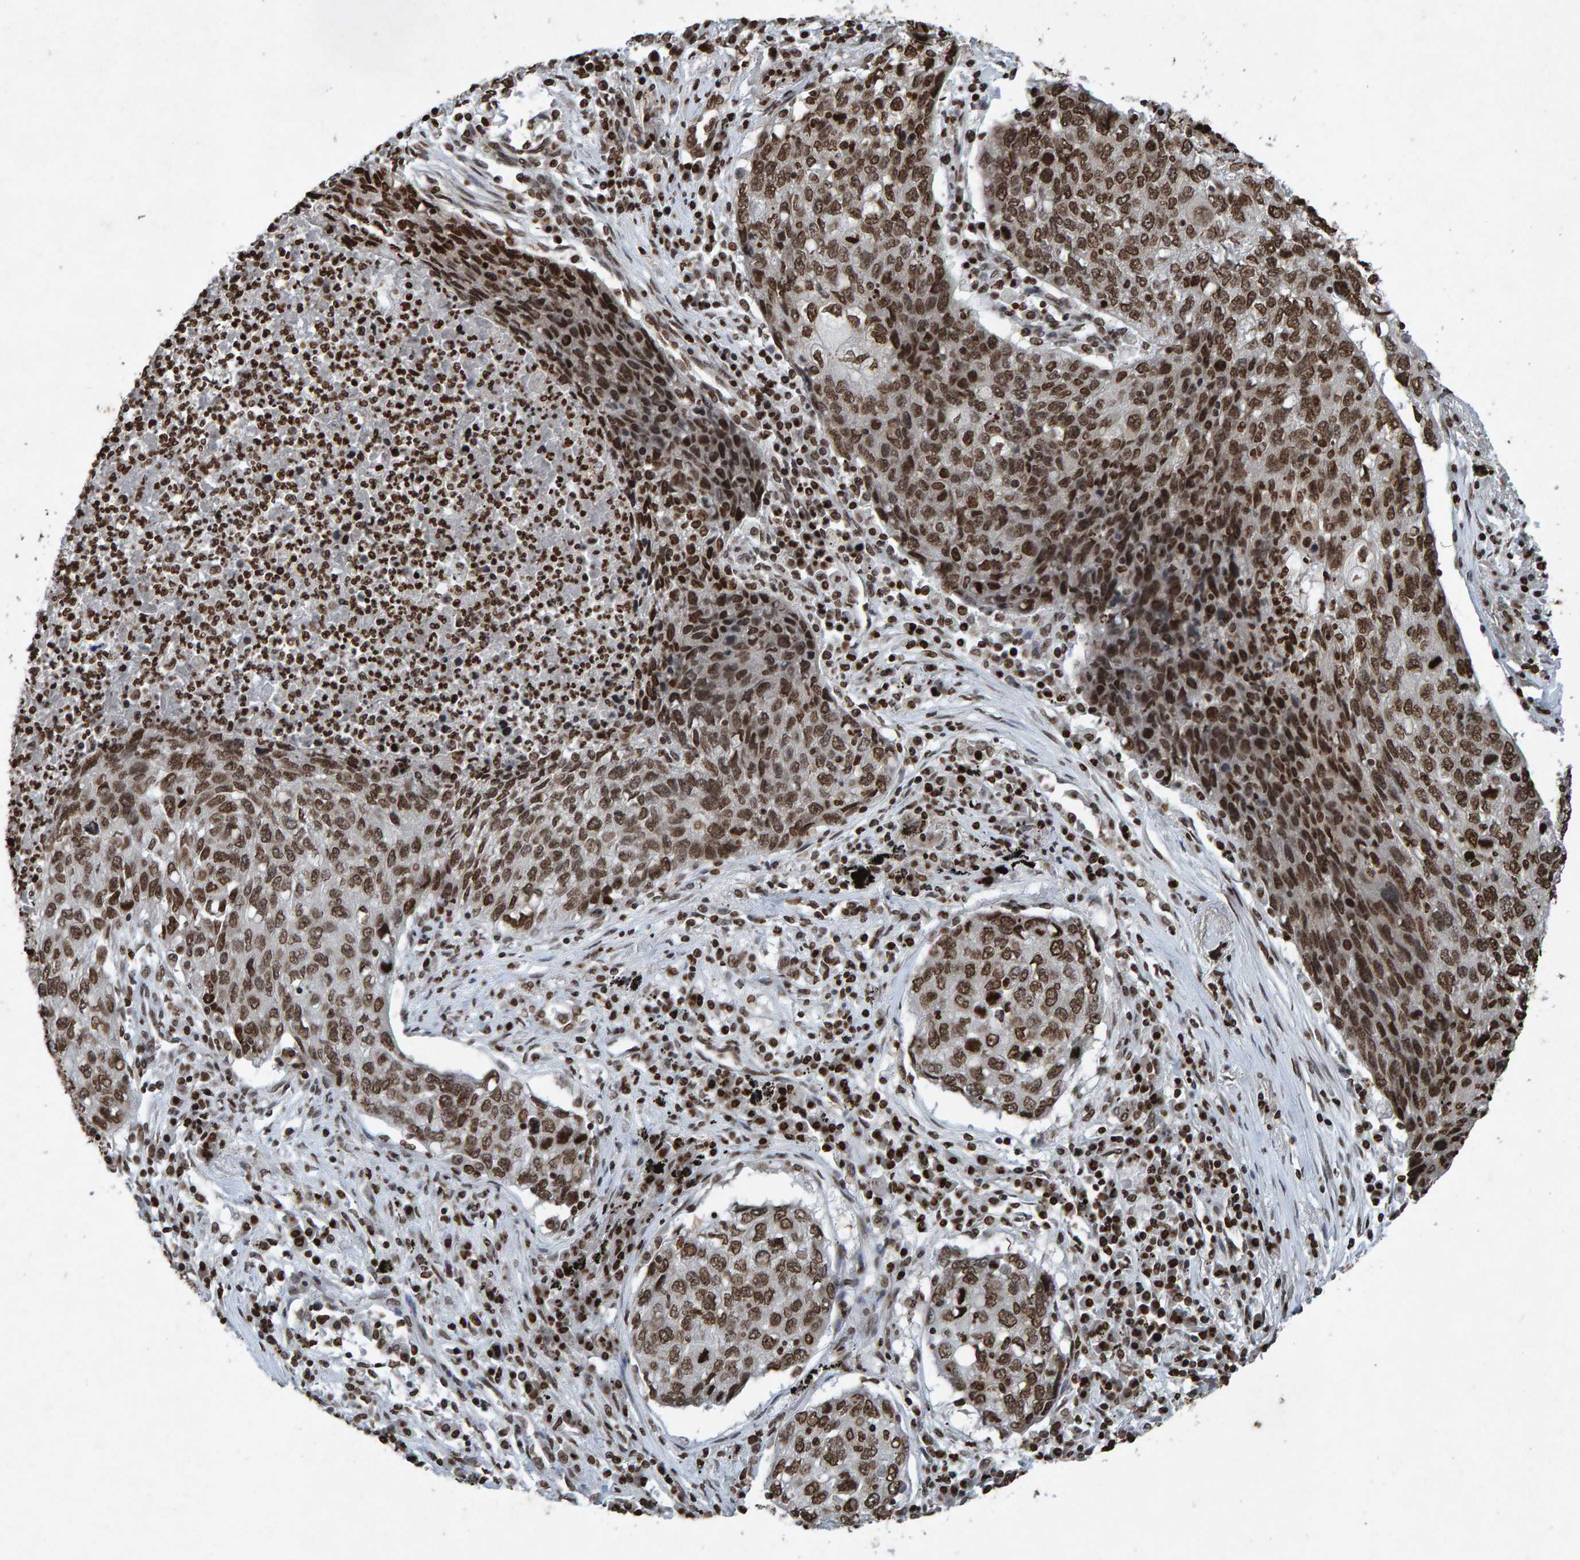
{"staining": {"intensity": "strong", "quantity": ">75%", "location": "nuclear"}, "tissue": "lung cancer", "cell_type": "Tumor cells", "image_type": "cancer", "snomed": [{"axis": "morphology", "description": "Squamous cell carcinoma, NOS"}, {"axis": "topography", "description": "Lung"}], "caption": "This micrograph reveals lung squamous cell carcinoma stained with immunohistochemistry to label a protein in brown. The nuclear of tumor cells show strong positivity for the protein. Nuclei are counter-stained blue.", "gene": "H2AZ1", "patient": {"sex": "female", "age": 63}}